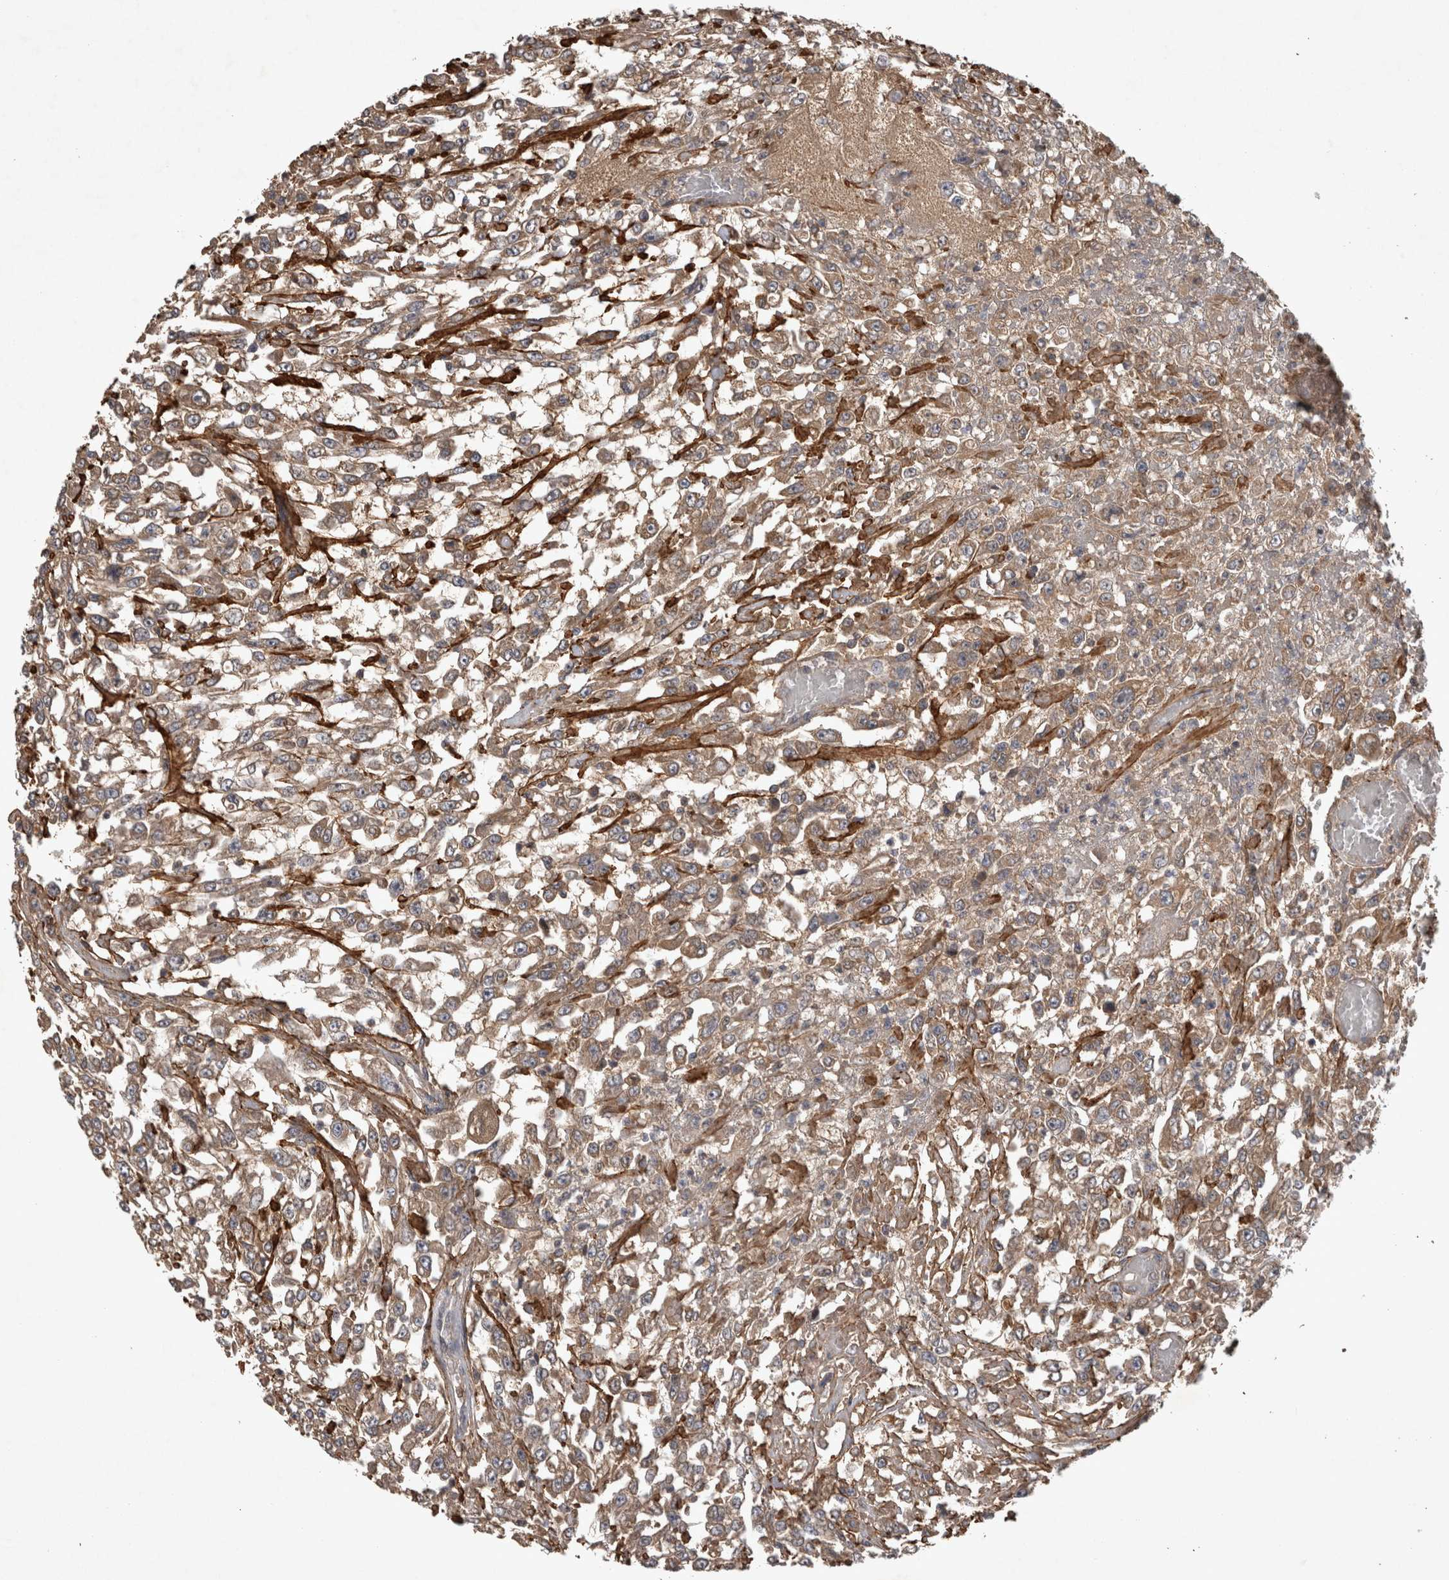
{"staining": {"intensity": "moderate", "quantity": ">75%", "location": "cytoplasmic/membranous"}, "tissue": "urothelial cancer", "cell_type": "Tumor cells", "image_type": "cancer", "snomed": [{"axis": "morphology", "description": "Urothelial carcinoma, High grade"}, {"axis": "topography", "description": "Urinary bladder"}], "caption": "A histopathology image of human urothelial cancer stained for a protein exhibits moderate cytoplasmic/membranous brown staining in tumor cells.", "gene": "TRMT61B", "patient": {"sex": "male", "age": 46}}